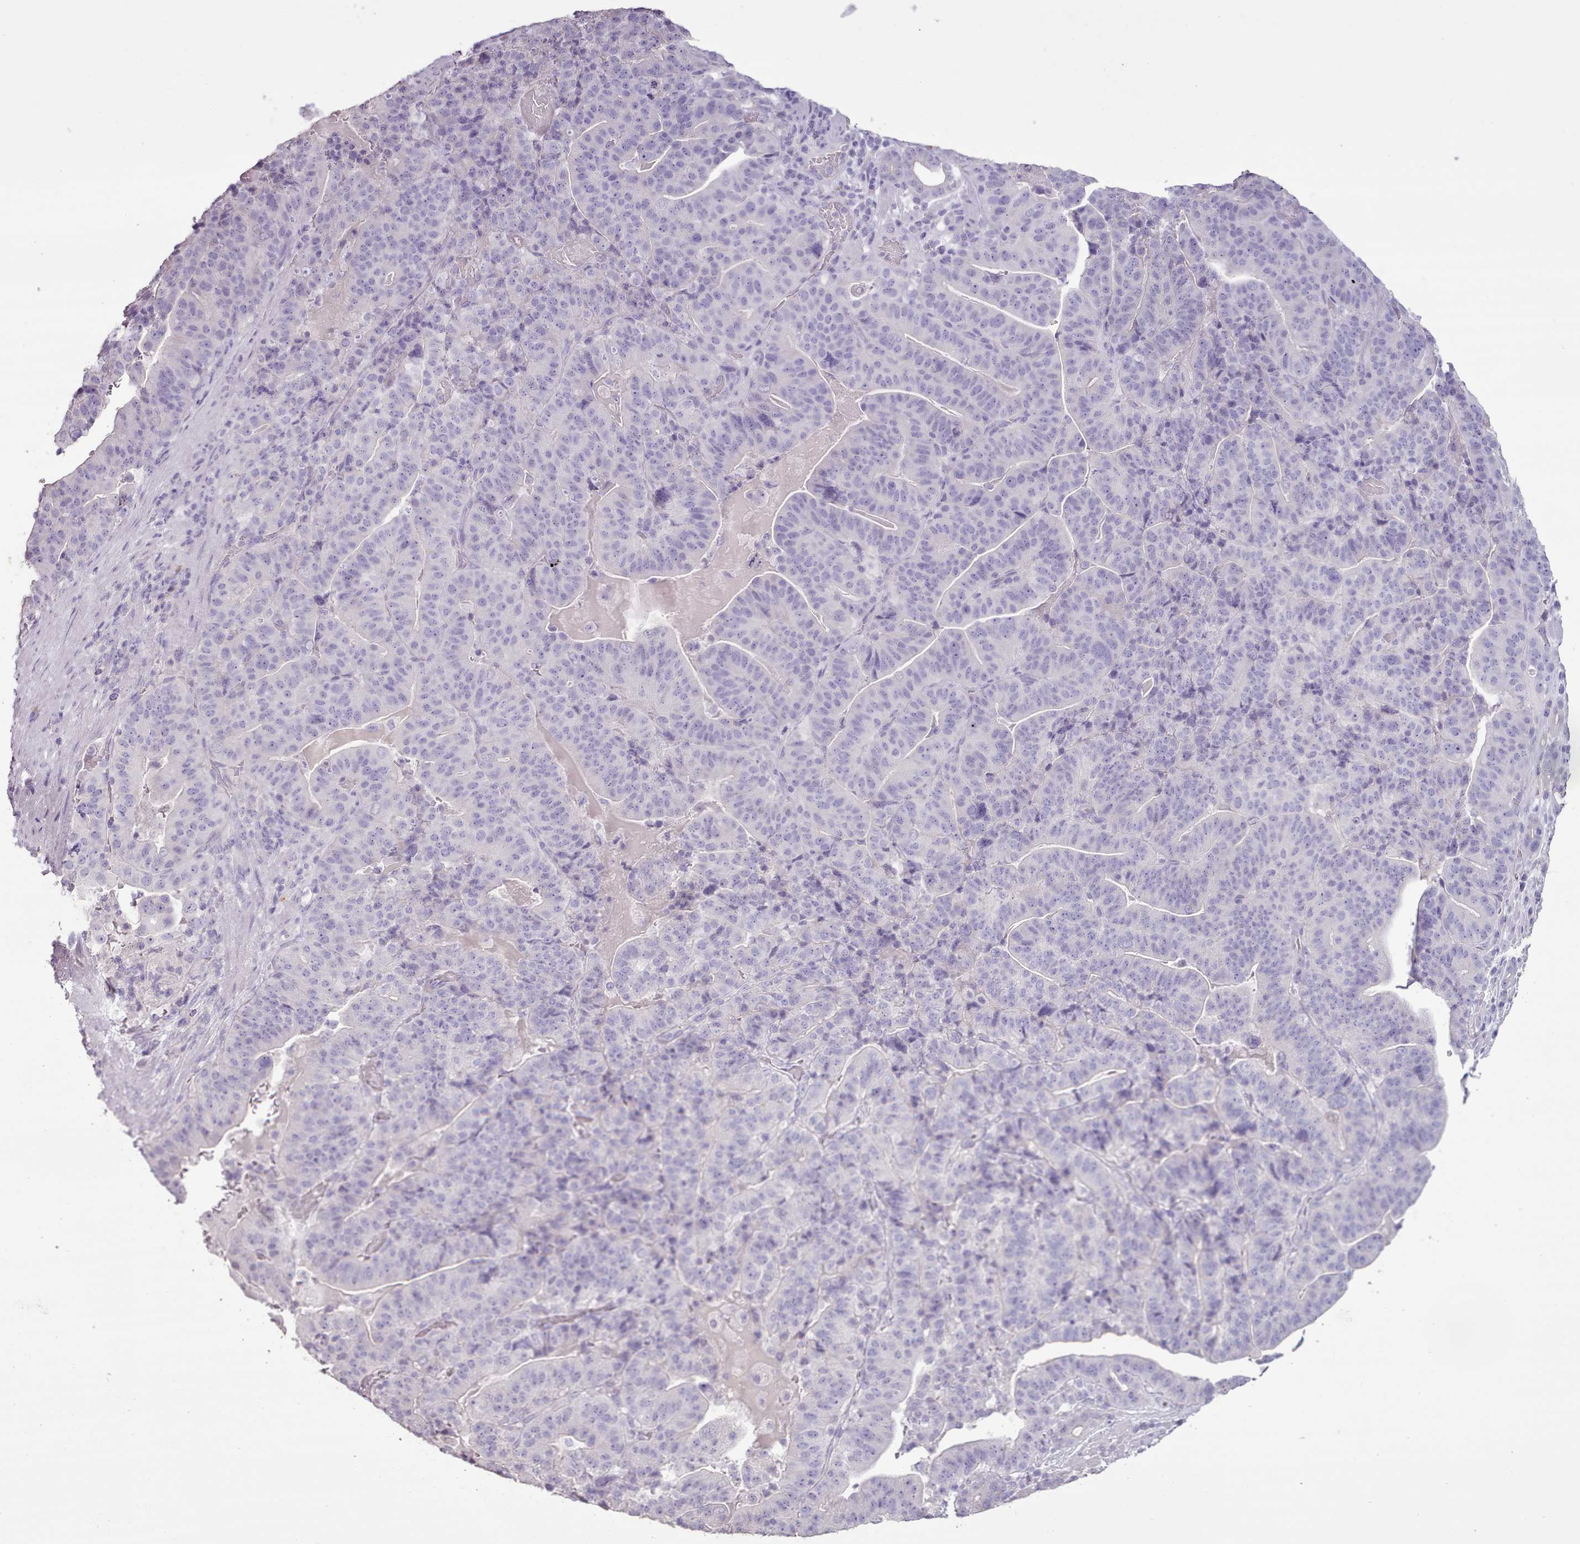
{"staining": {"intensity": "negative", "quantity": "none", "location": "none"}, "tissue": "stomach cancer", "cell_type": "Tumor cells", "image_type": "cancer", "snomed": [{"axis": "morphology", "description": "Adenocarcinoma, NOS"}, {"axis": "topography", "description": "Stomach"}], "caption": "Tumor cells show no significant staining in stomach adenocarcinoma.", "gene": "BLOC1S2", "patient": {"sex": "male", "age": 48}}